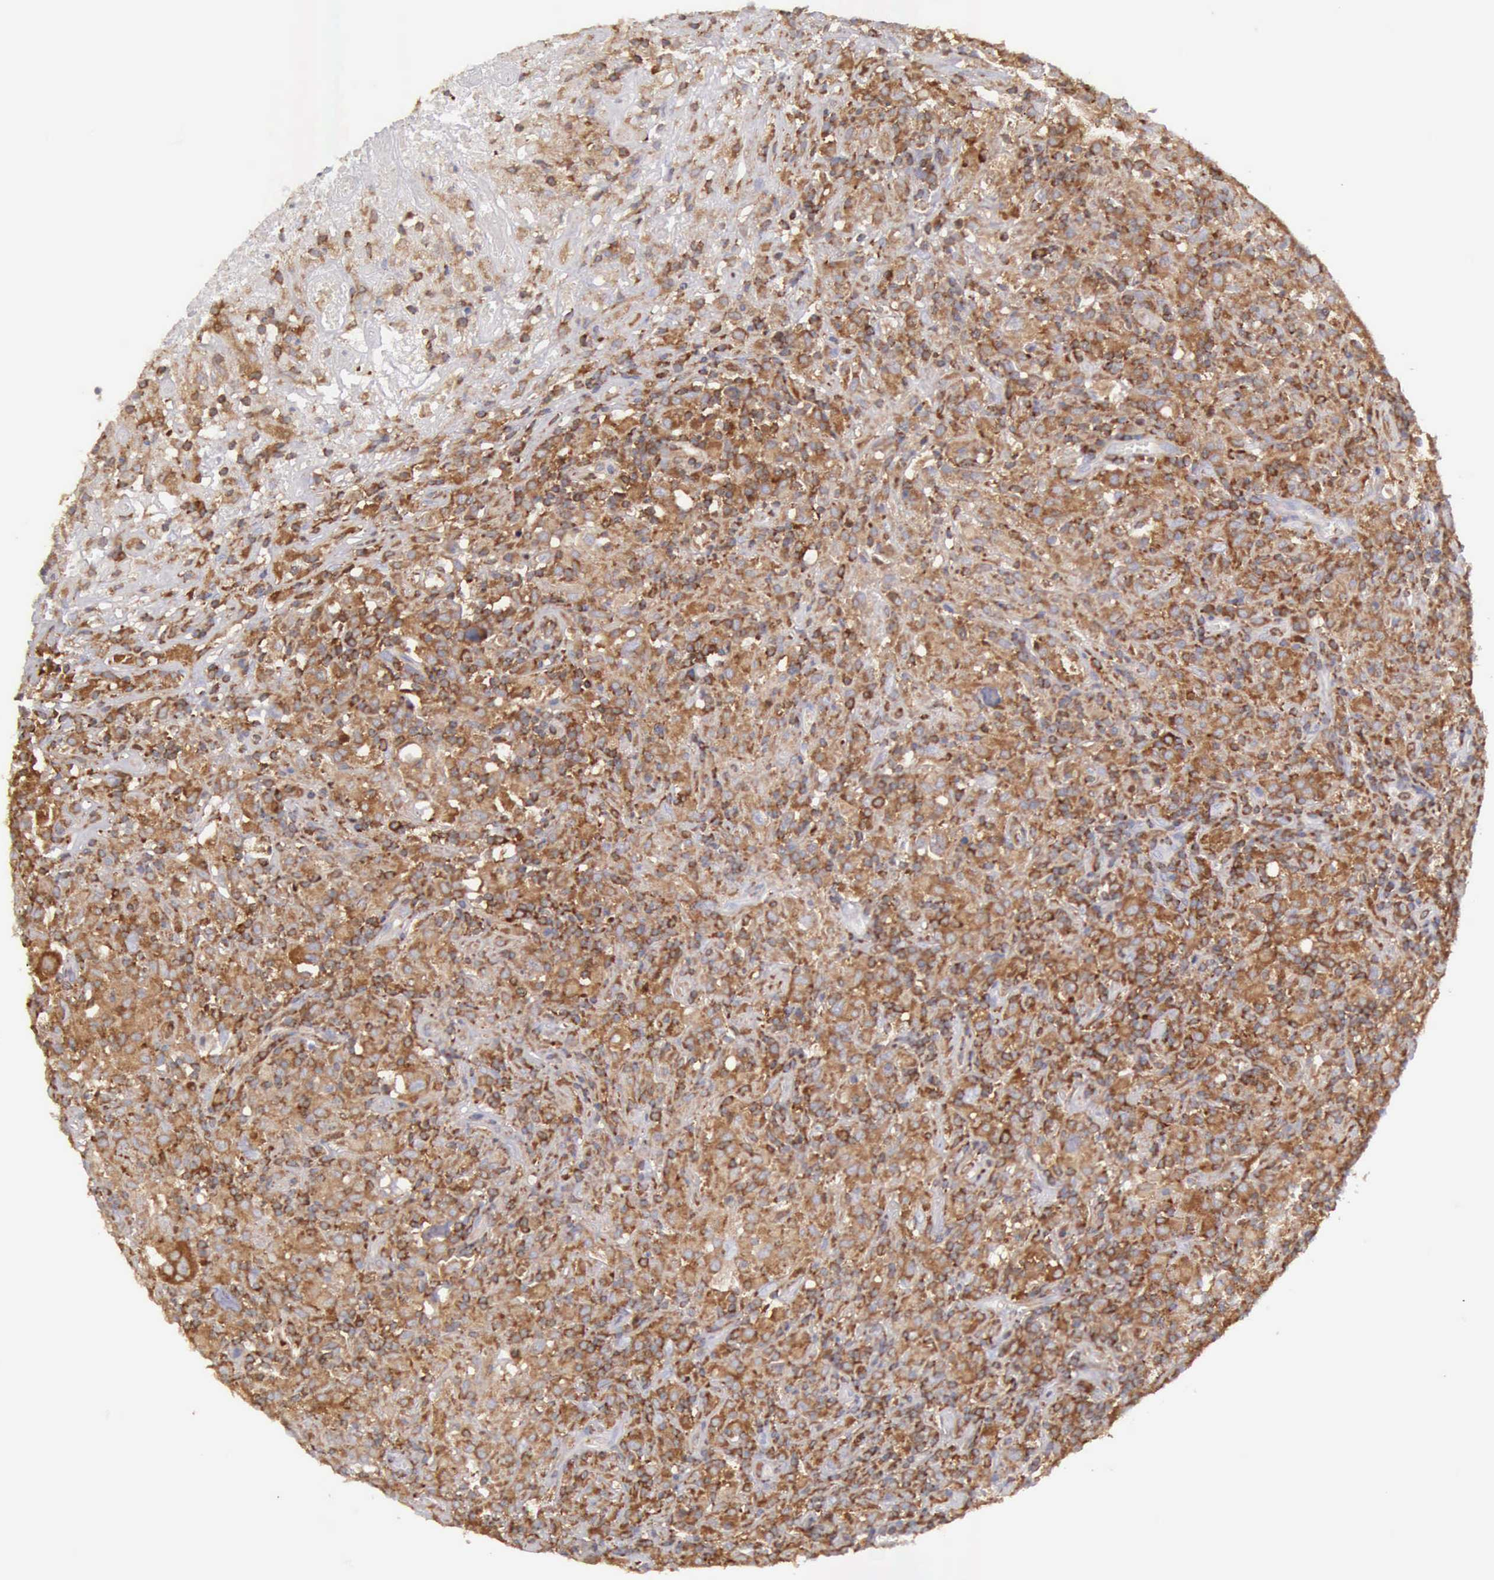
{"staining": {"intensity": "moderate", "quantity": ">75%", "location": "cytoplasmic/membranous"}, "tissue": "lymphoma", "cell_type": "Tumor cells", "image_type": "cancer", "snomed": [{"axis": "morphology", "description": "Hodgkin's disease, NOS"}, {"axis": "topography", "description": "Lymph node"}], "caption": "Moderate cytoplasmic/membranous expression is appreciated in approximately >75% of tumor cells in Hodgkin's disease.", "gene": "ARHGAP4", "patient": {"sex": "male", "age": 46}}